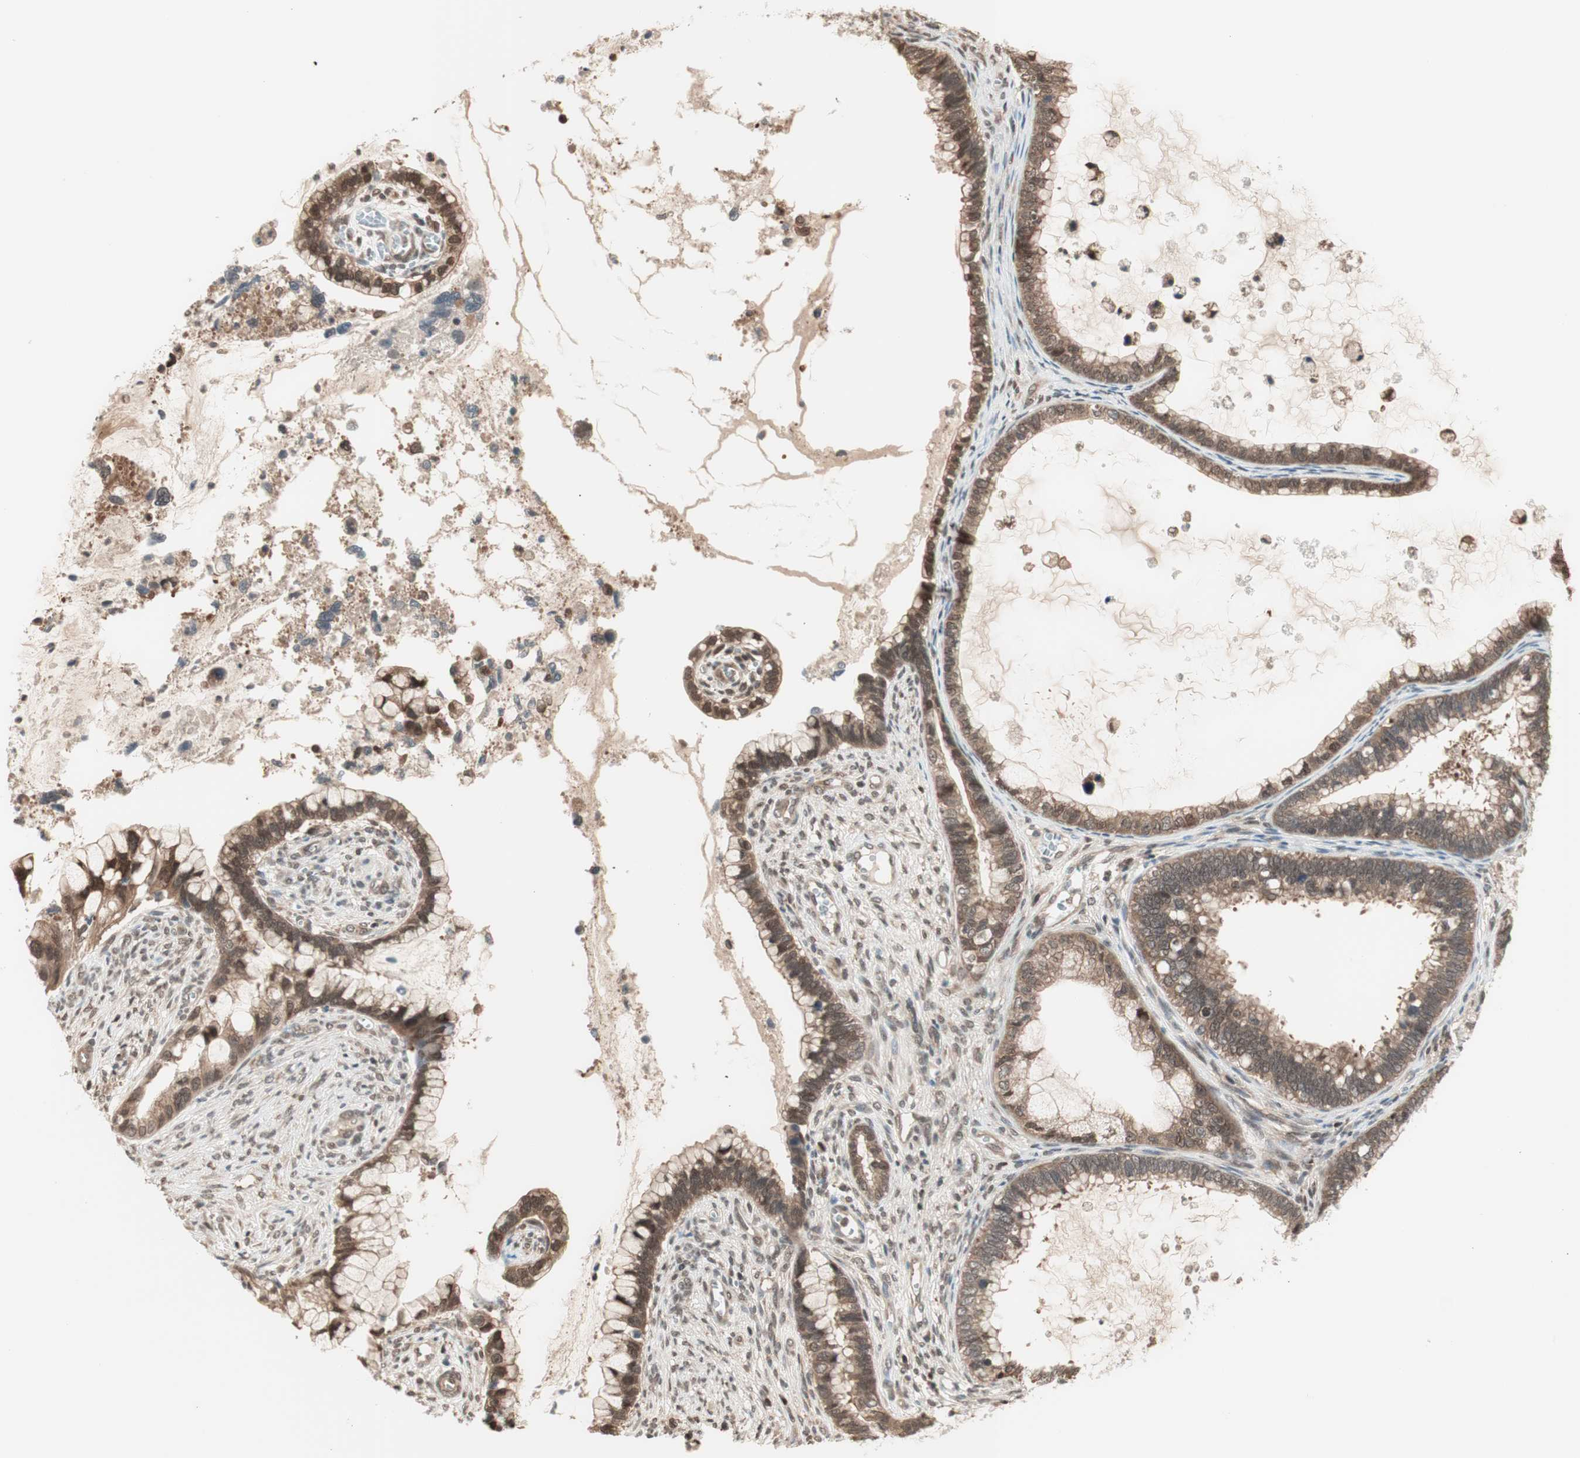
{"staining": {"intensity": "moderate", "quantity": ">75%", "location": "cytoplasmic/membranous"}, "tissue": "cervical cancer", "cell_type": "Tumor cells", "image_type": "cancer", "snomed": [{"axis": "morphology", "description": "Adenocarcinoma, NOS"}, {"axis": "topography", "description": "Cervix"}], "caption": "Tumor cells display medium levels of moderate cytoplasmic/membranous staining in about >75% of cells in adenocarcinoma (cervical).", "gene": "UBE2I", "patient": {"sex": "female", "age": 44}}